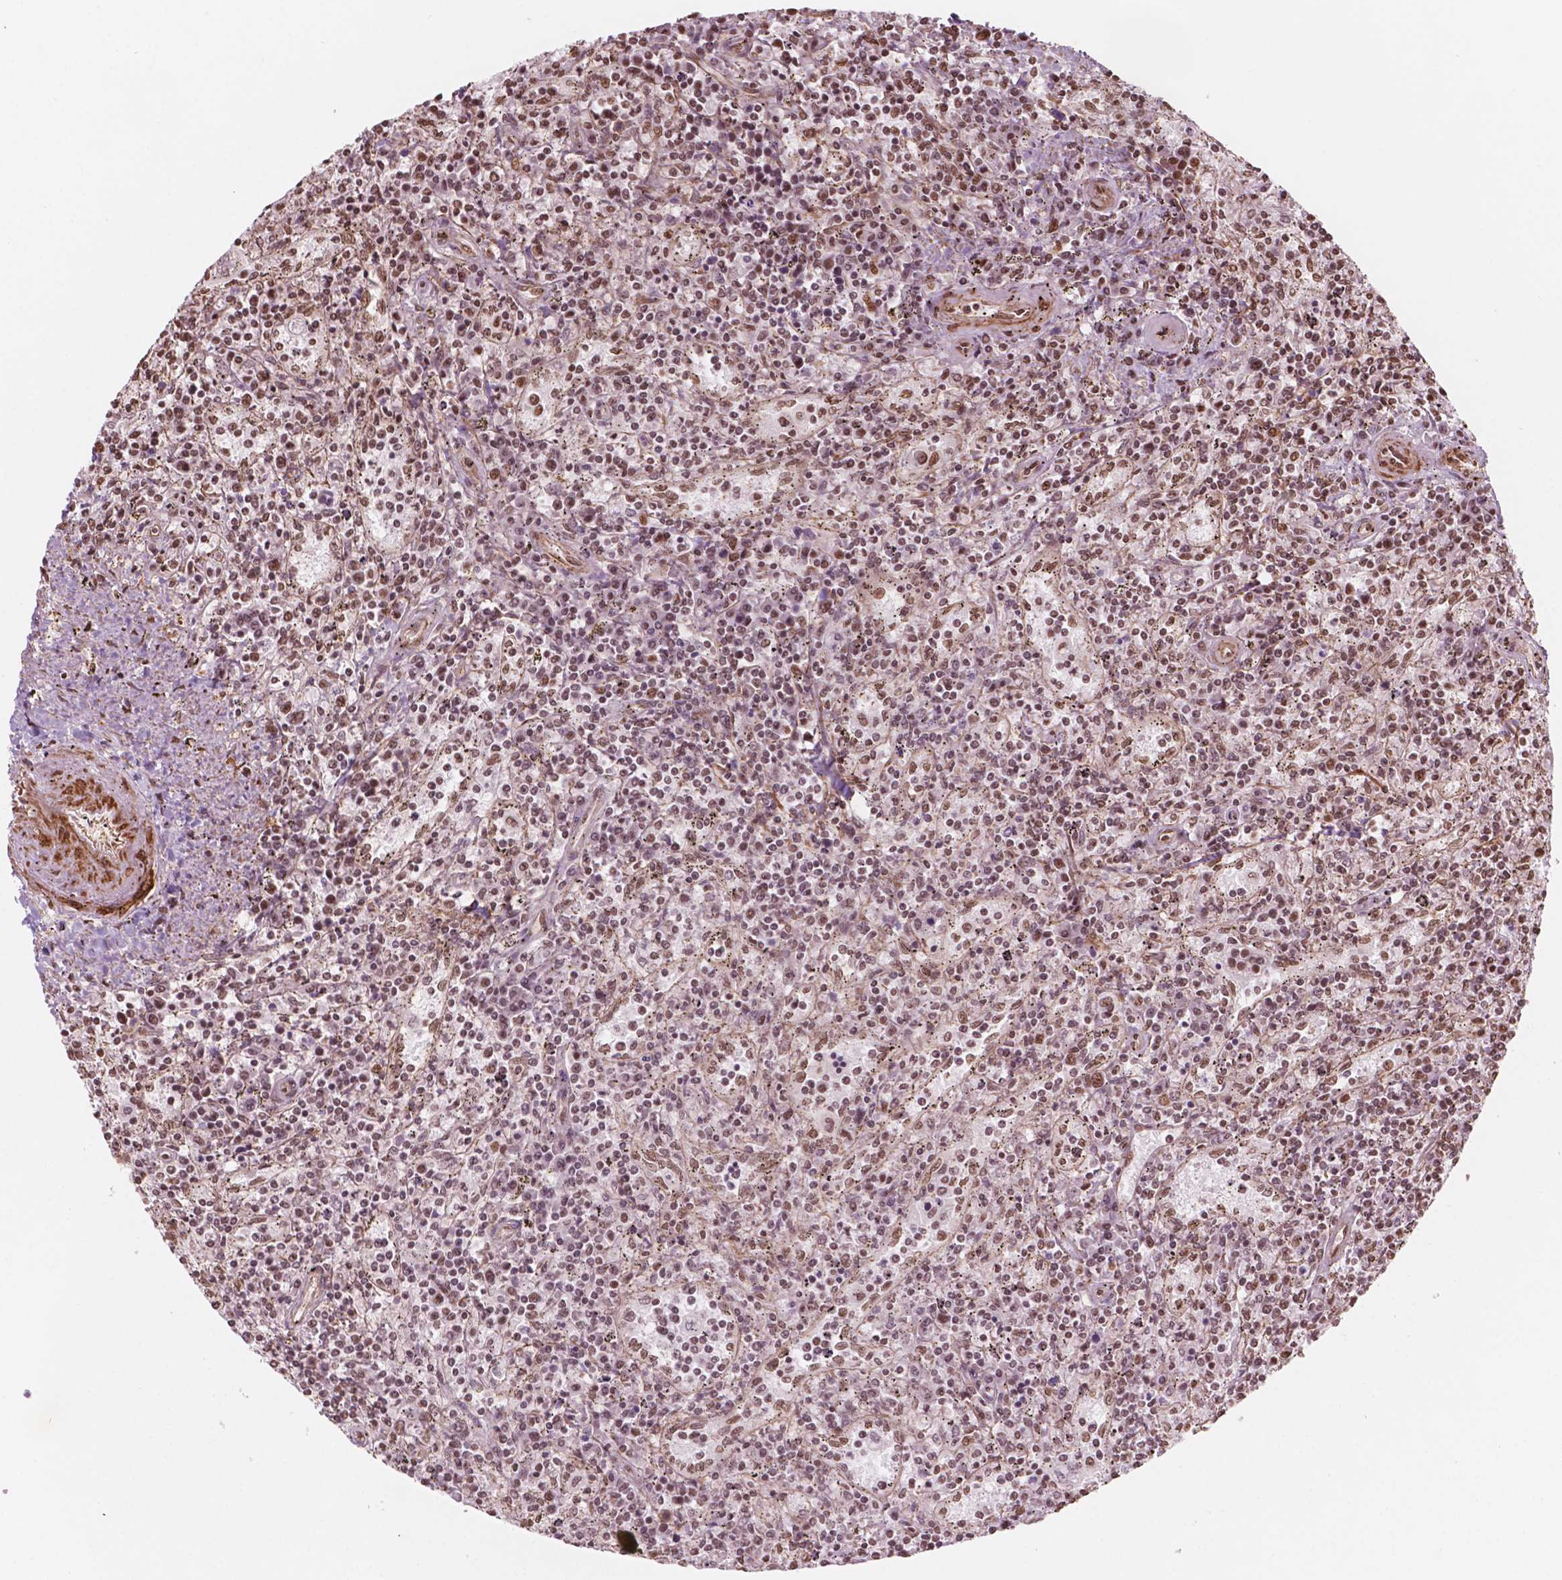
{"staining": {"intensity": "moderate", "quantity": ">75%", "location": "nuclear"}, "tissue": "lymphoma", "cell_type": "Tumor cells", "image_type": "cancer", "snomed": [{"axis": "morphology", "description": "Malignant lymphoma, non-Hodgkin's type, Low grade"}, {"axis": "topography", "description": "Spleen"}], "caption": "The photomicrograph reveals staining of malignant lymphoma, non-Hodgkin's type (low-grade), revealing moderate nuclear protein staining (brown color) within tumor cells.", "gene": "GTF3C5", "patient": {"sex": "male", "age": 62}}